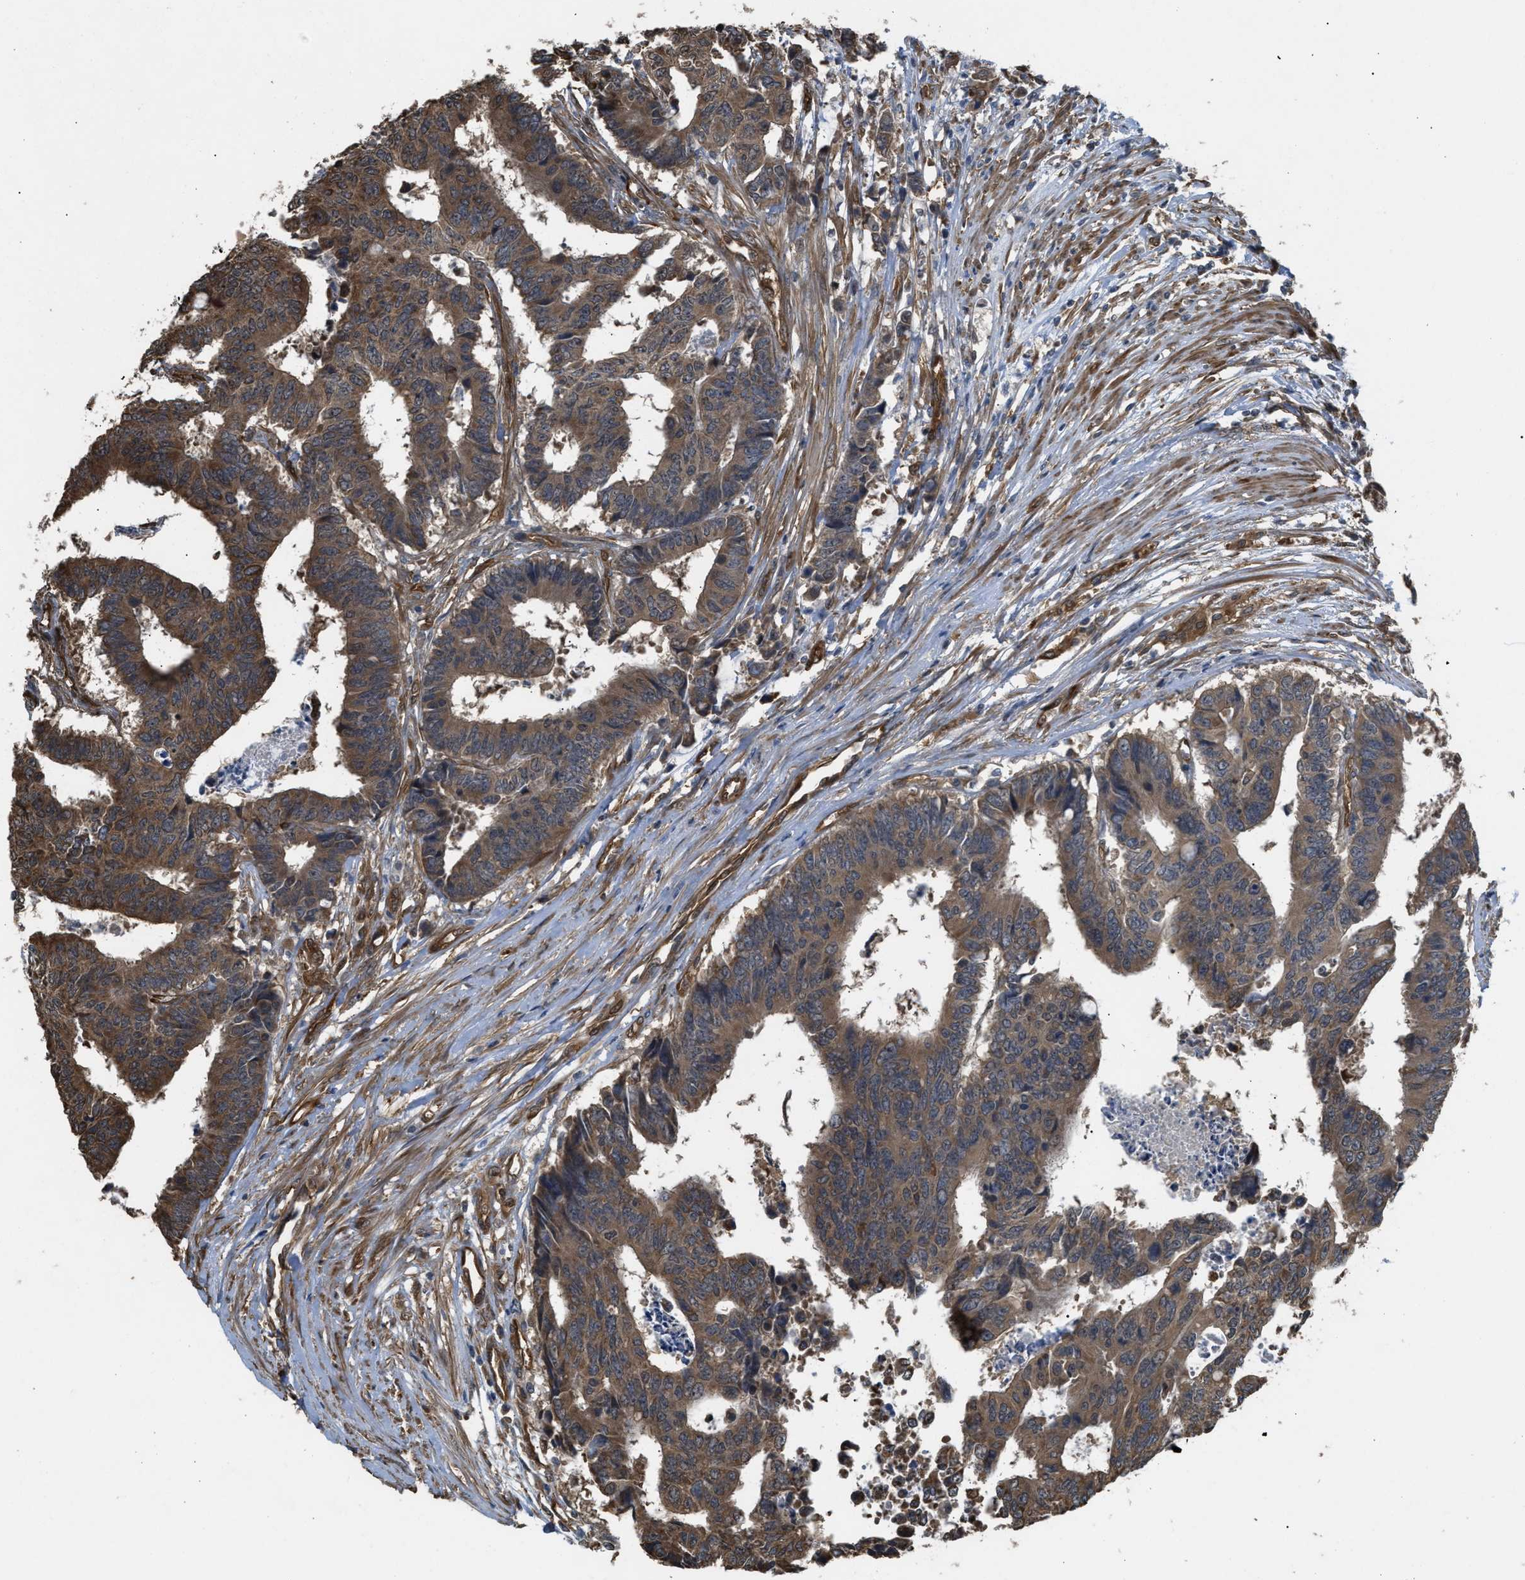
{"staining": {"intensity": "moderate", "quantity": ">75%", "location": "cytoplasmic/membranous"}, "tissue": "colorectal cancer", "cell_type": "Tumor cells", "image_type": "cancer", "snomed": [{"axis": "morphology", "description": "Adenocarcinoma, NOS"}, {"axis": "topography", "description": "Rectum"}], "caption": "Immunohistochemical staining of human colorectal adenocarcinoma demonstrates medium levels of moderate cytoplasmic/membranous positivity in about >75% of tumor cells.", "gene": "BAG3", "patient": {"sex": "male", "age": 84}}